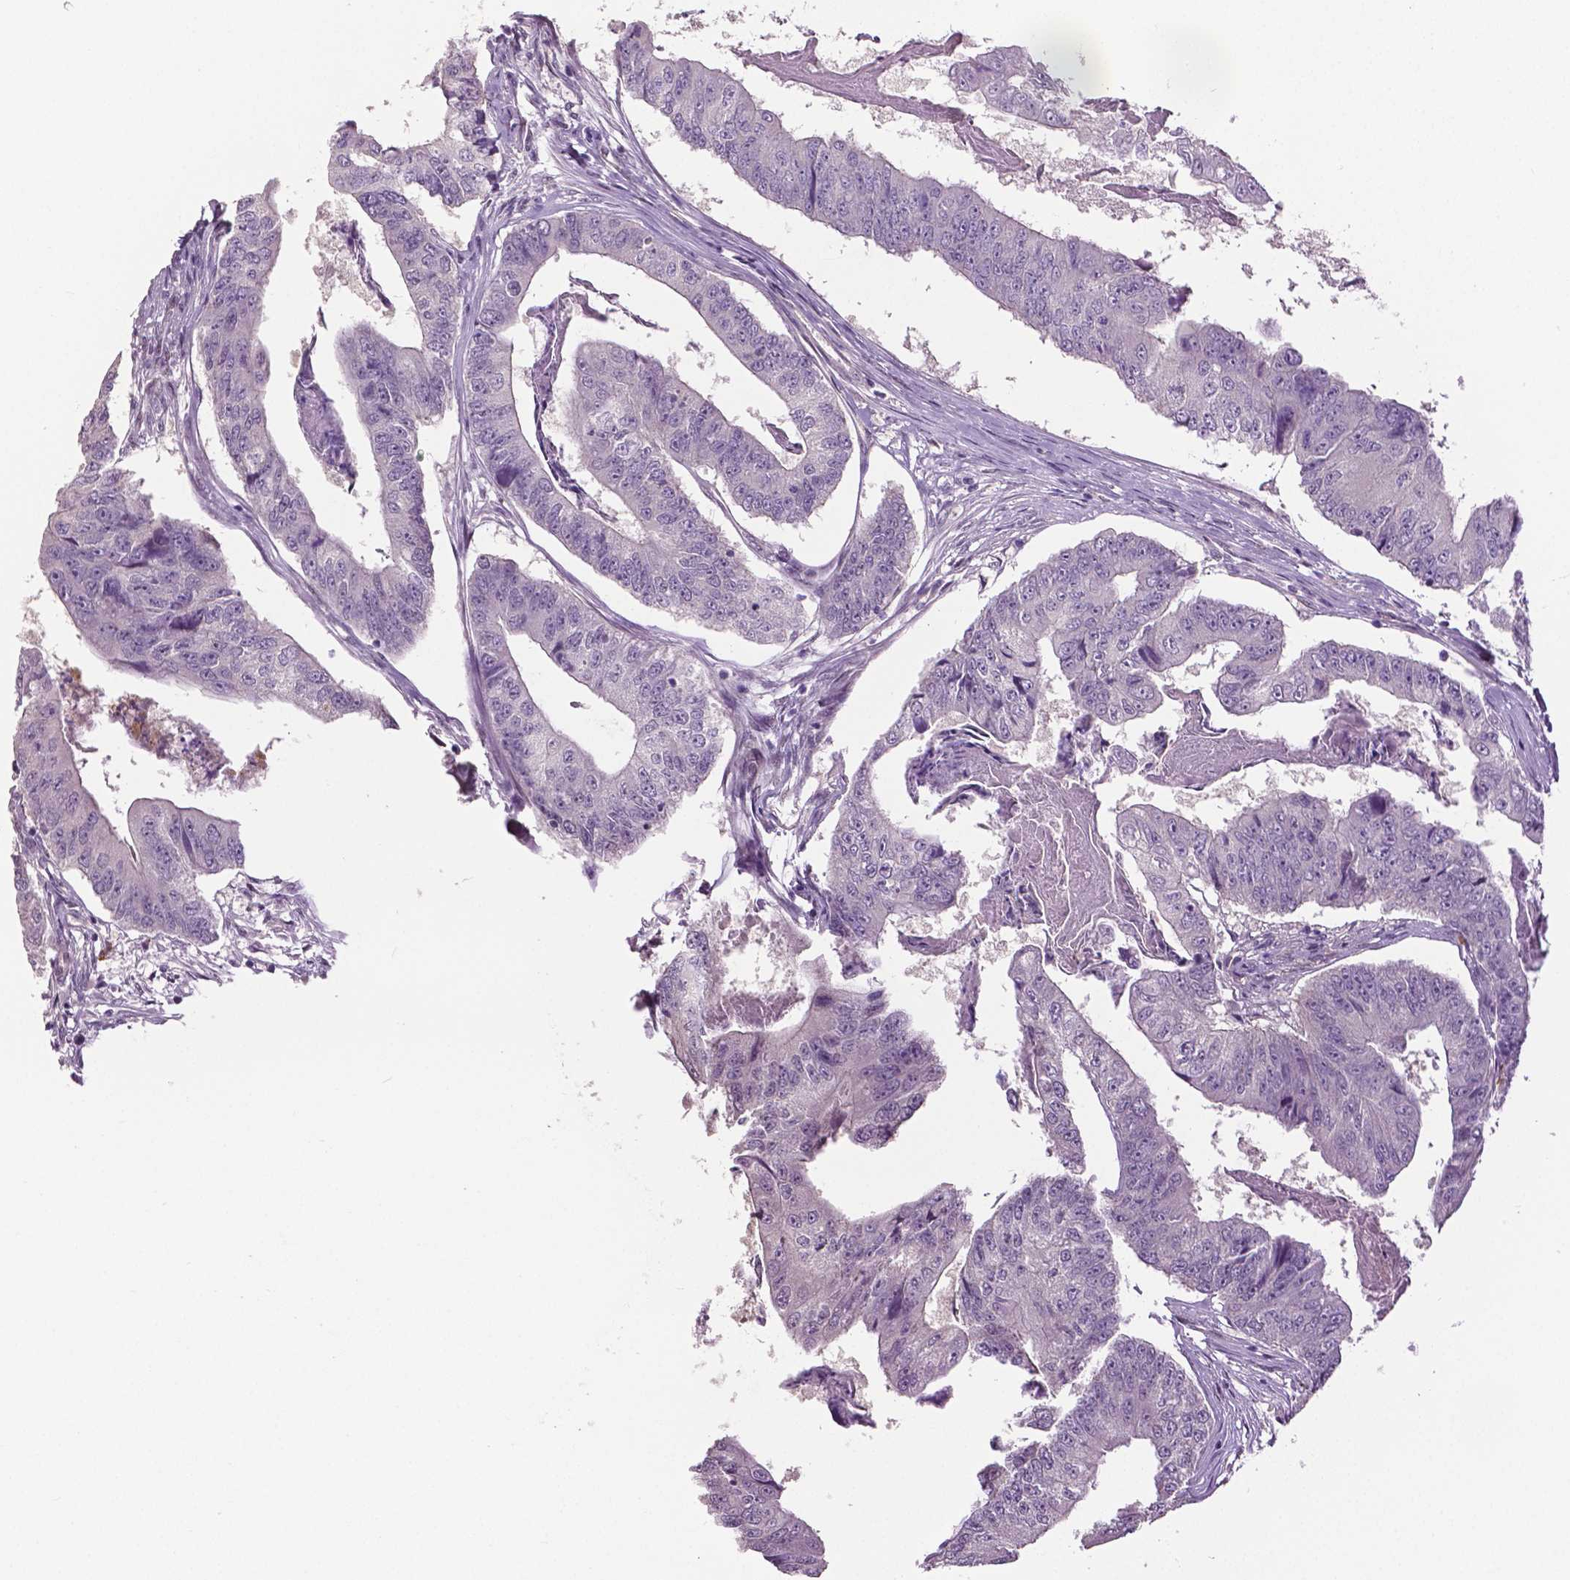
{"staining": {"intensity": "negative", "quantity": "none", "location": "none"}, "tissue": "colorectal cancer", "cell_type": "Tumor cells", "image_type": "cancer", "snomed": [{"axis": "morphology", "description": "Adenocarcinoma, NOS"}, {"axis": "topography", "description": "Colon"}], "caption": "Image shows no significant protein staining in tumor cells of adenocarcinoma (colorectal).", "gene": "PTPN5", "patient": {"sex": "female", "age": 67}}